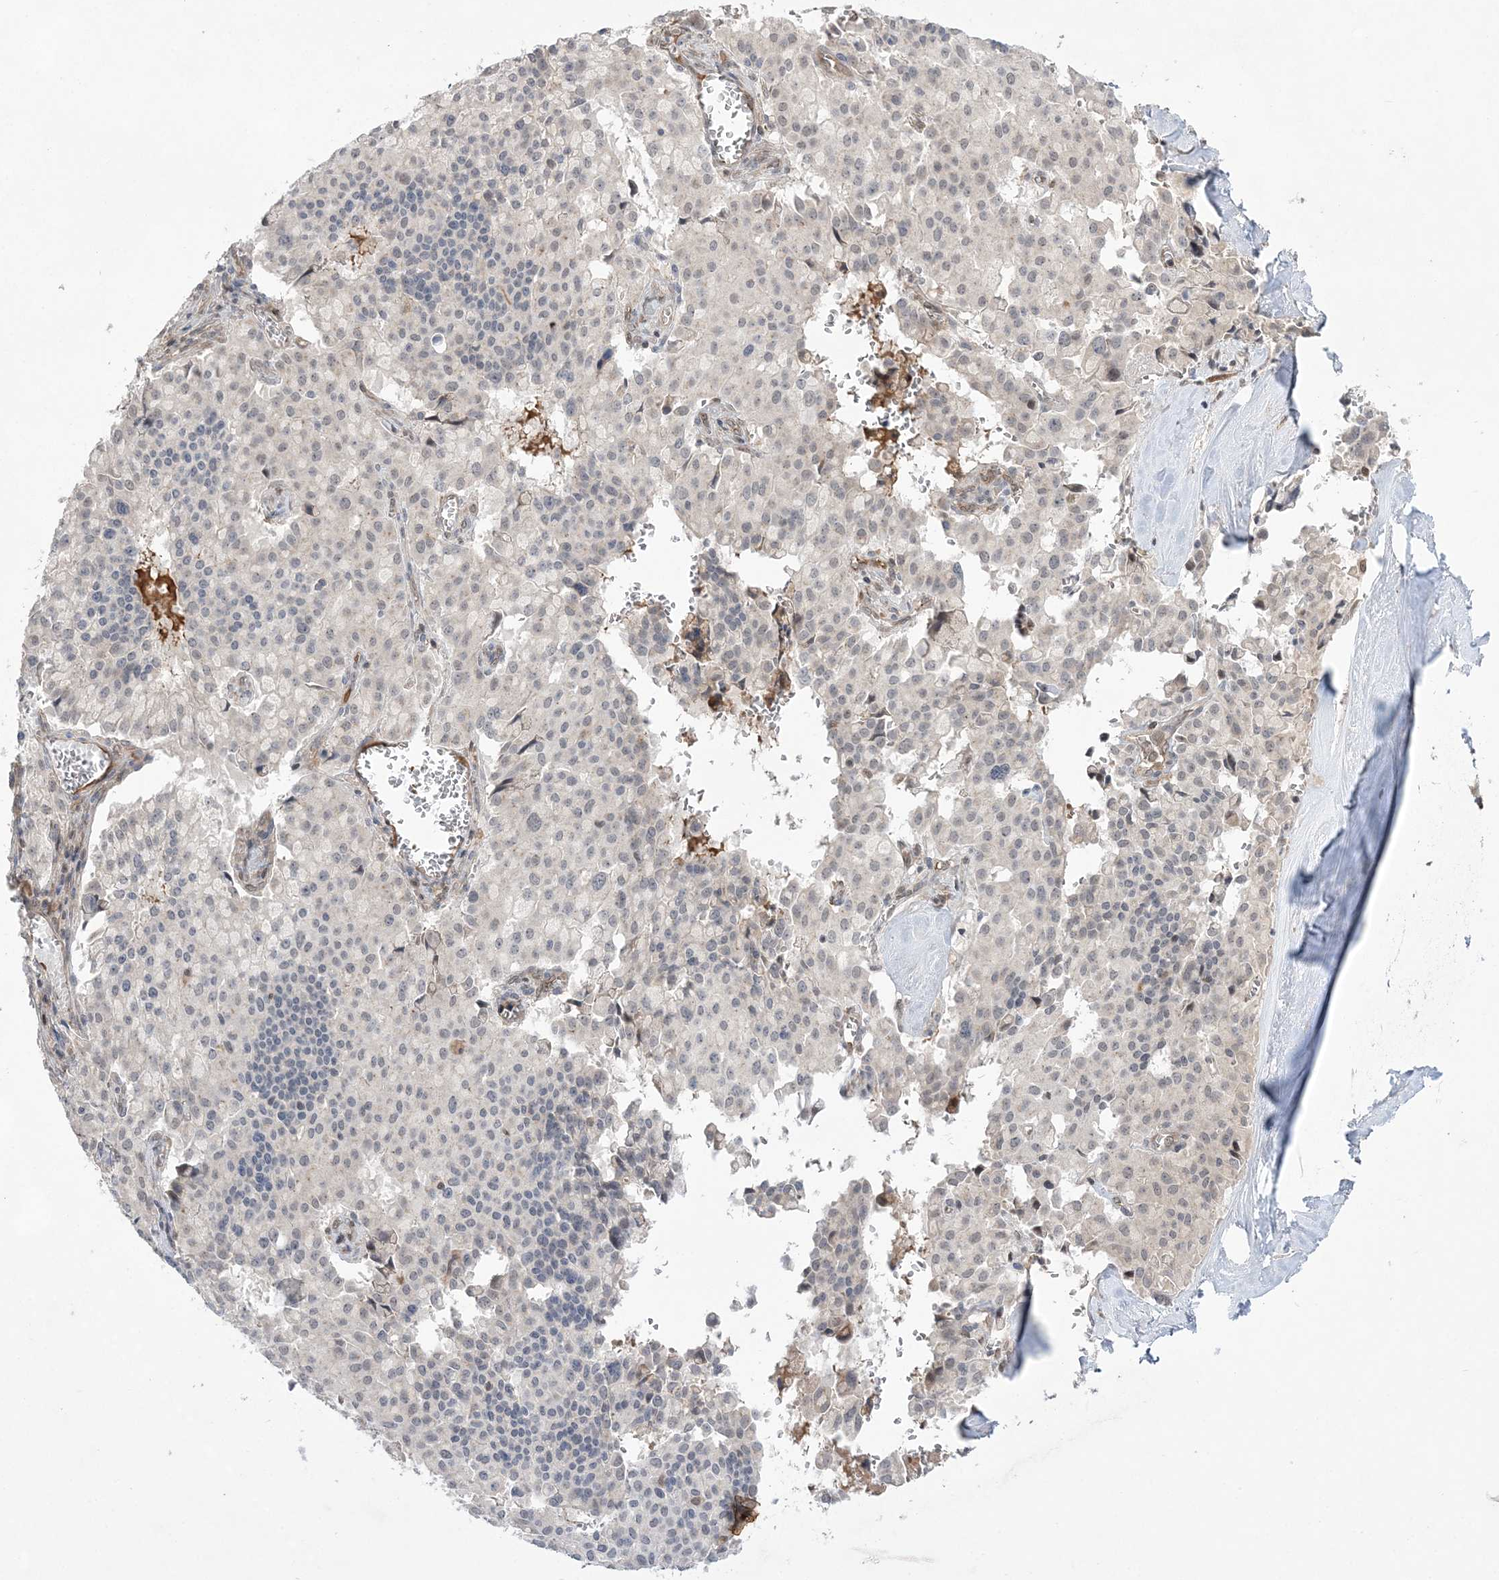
{"staining": {"intensity": "negative", "quantity": "none", "location": "none"}, "tissue": "pancreatic cancer", "cell_type": "Tumor cells", "image_type": "cancer", "snomed": [{"axis": "morphology", "description": "Adenocarcinoma, NOS"}, {"axis": "topography", "description": "Pancreas"}], "caption": "High magnification brightfield microscopy of pancreatic adenocarcinoma stained with DAB (3,3'-diaminobenzidine) (brown) and counterstained with hematoxylin (blue): tumor cells show no significant expression. (DAB immunohistochemistry with hematoxylin counter stain).", "gene": "TMEM132B", "patient": {"sex": "male", "age": 65}}